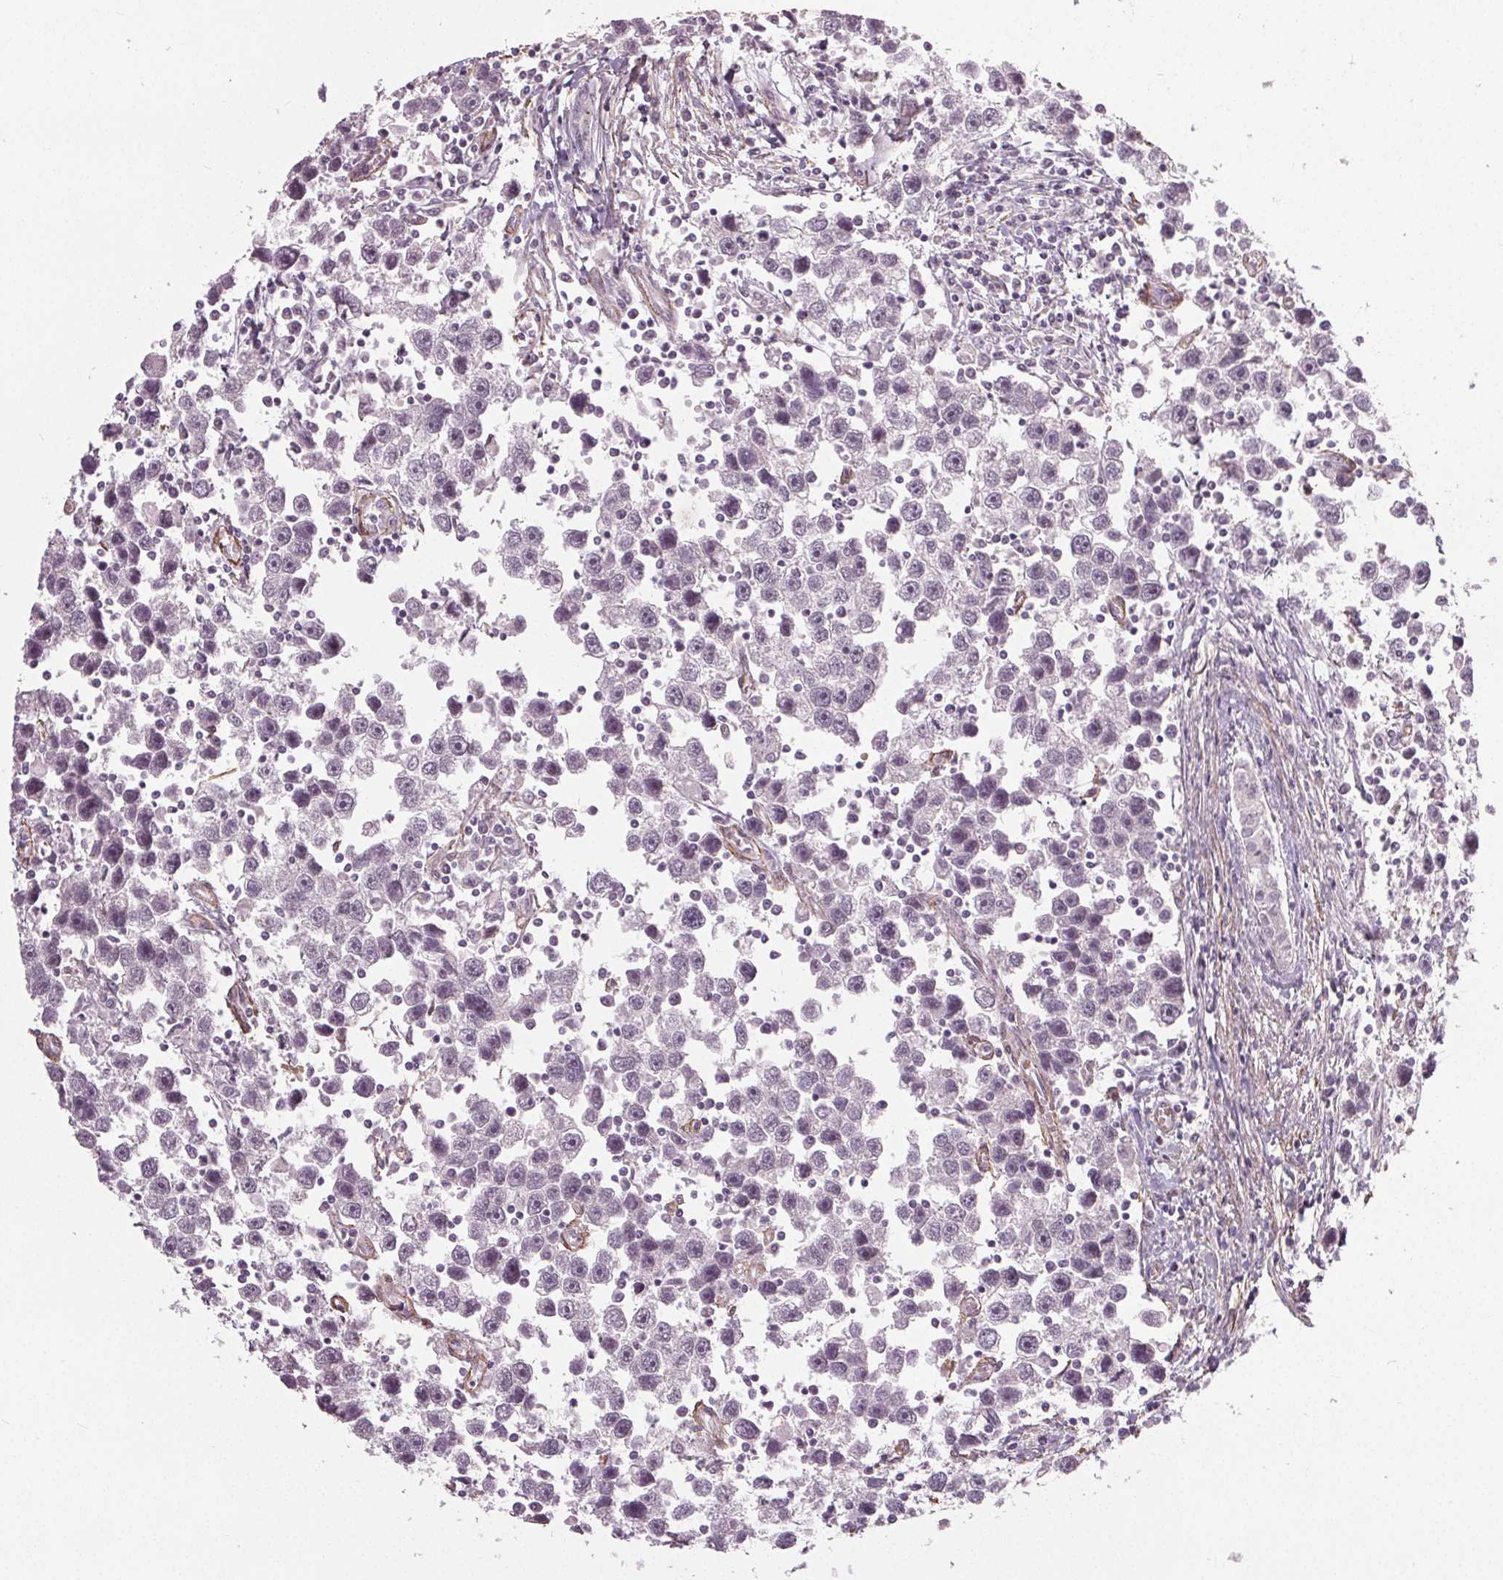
{"staining": {"intensity": "weak", "quantity": "25%-75%", "location": "nuclear"}, "tissue": "testis cancer", "cell_type": "Tumor cells", "image_type": "cancer", "snomed": [{"axis": "morphology", "description": "Seminoma, NOS"}, {"axis": "topography", "description": "Testis"}], "caption": "Testis cancer (seminoma) was stained to show a protein in brown. There is low levels of weak nuclear staining in about 25%-75% of tumor cells. Immunohistochemistry (ihc) stains the protein of interest in brown and the nuclei are stained blue.", "gene": "PKP1", "patient": {"sex": "male", "age": 30}}